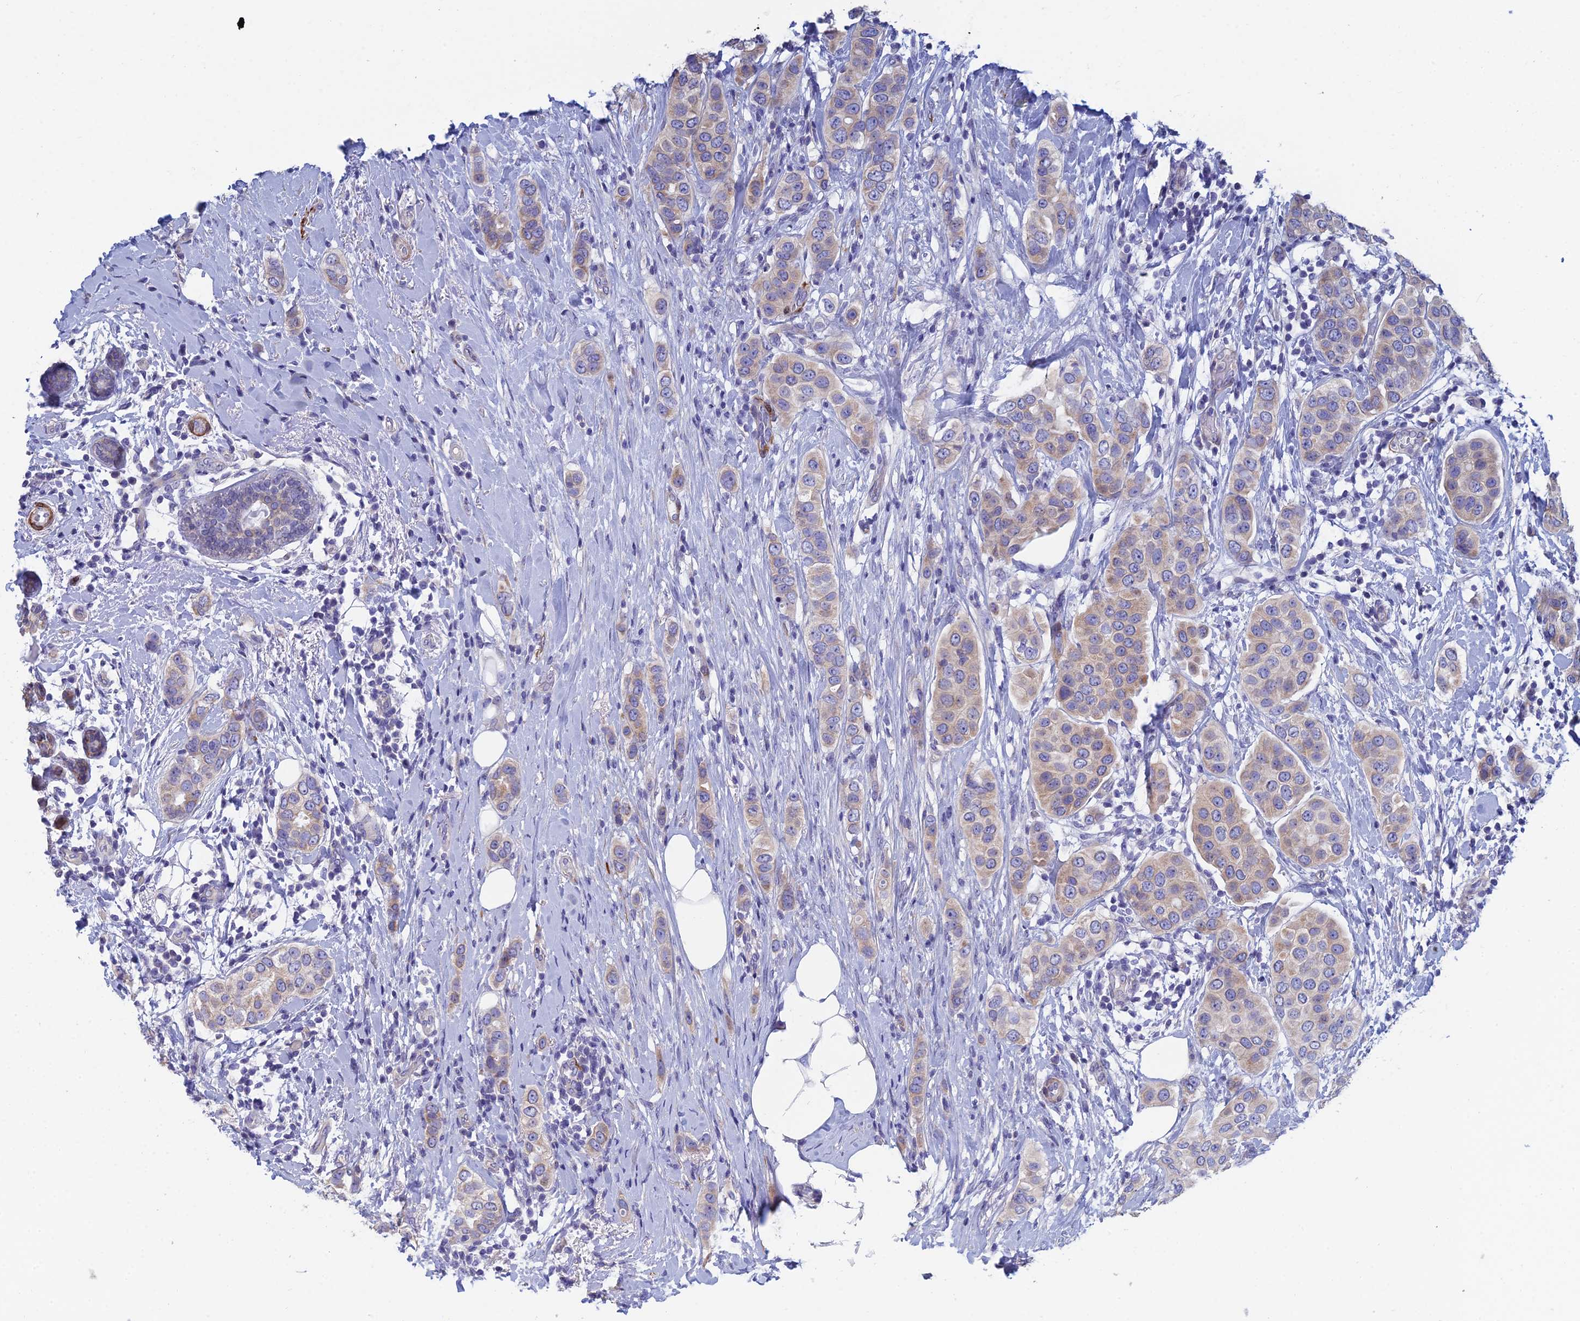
{"staining": {"intensity": "weak", "quantity": "<25%", "location": "cytoplasmic/membranous"}, "tissue": "breast cancer", "cell_type": "Tumor cells", "image_type": "cancer", "snomed": [{"axis": "morphology", "description": "Lobular carcinoma"}, {"axis": "topography", "description": "Breast"}], "caption": "Immunohistochemistry histopathology image of human lobular carcinoma (breast) stained for a protein (brown), which displays no staining in tumor cells. (Brightfield microscopy of DAB (3,3'-diaminobenzidine) immunohistochemistry at high magnification).", "gene": "PCDHA8", "patient": {"sex": "female", "age": 51}}